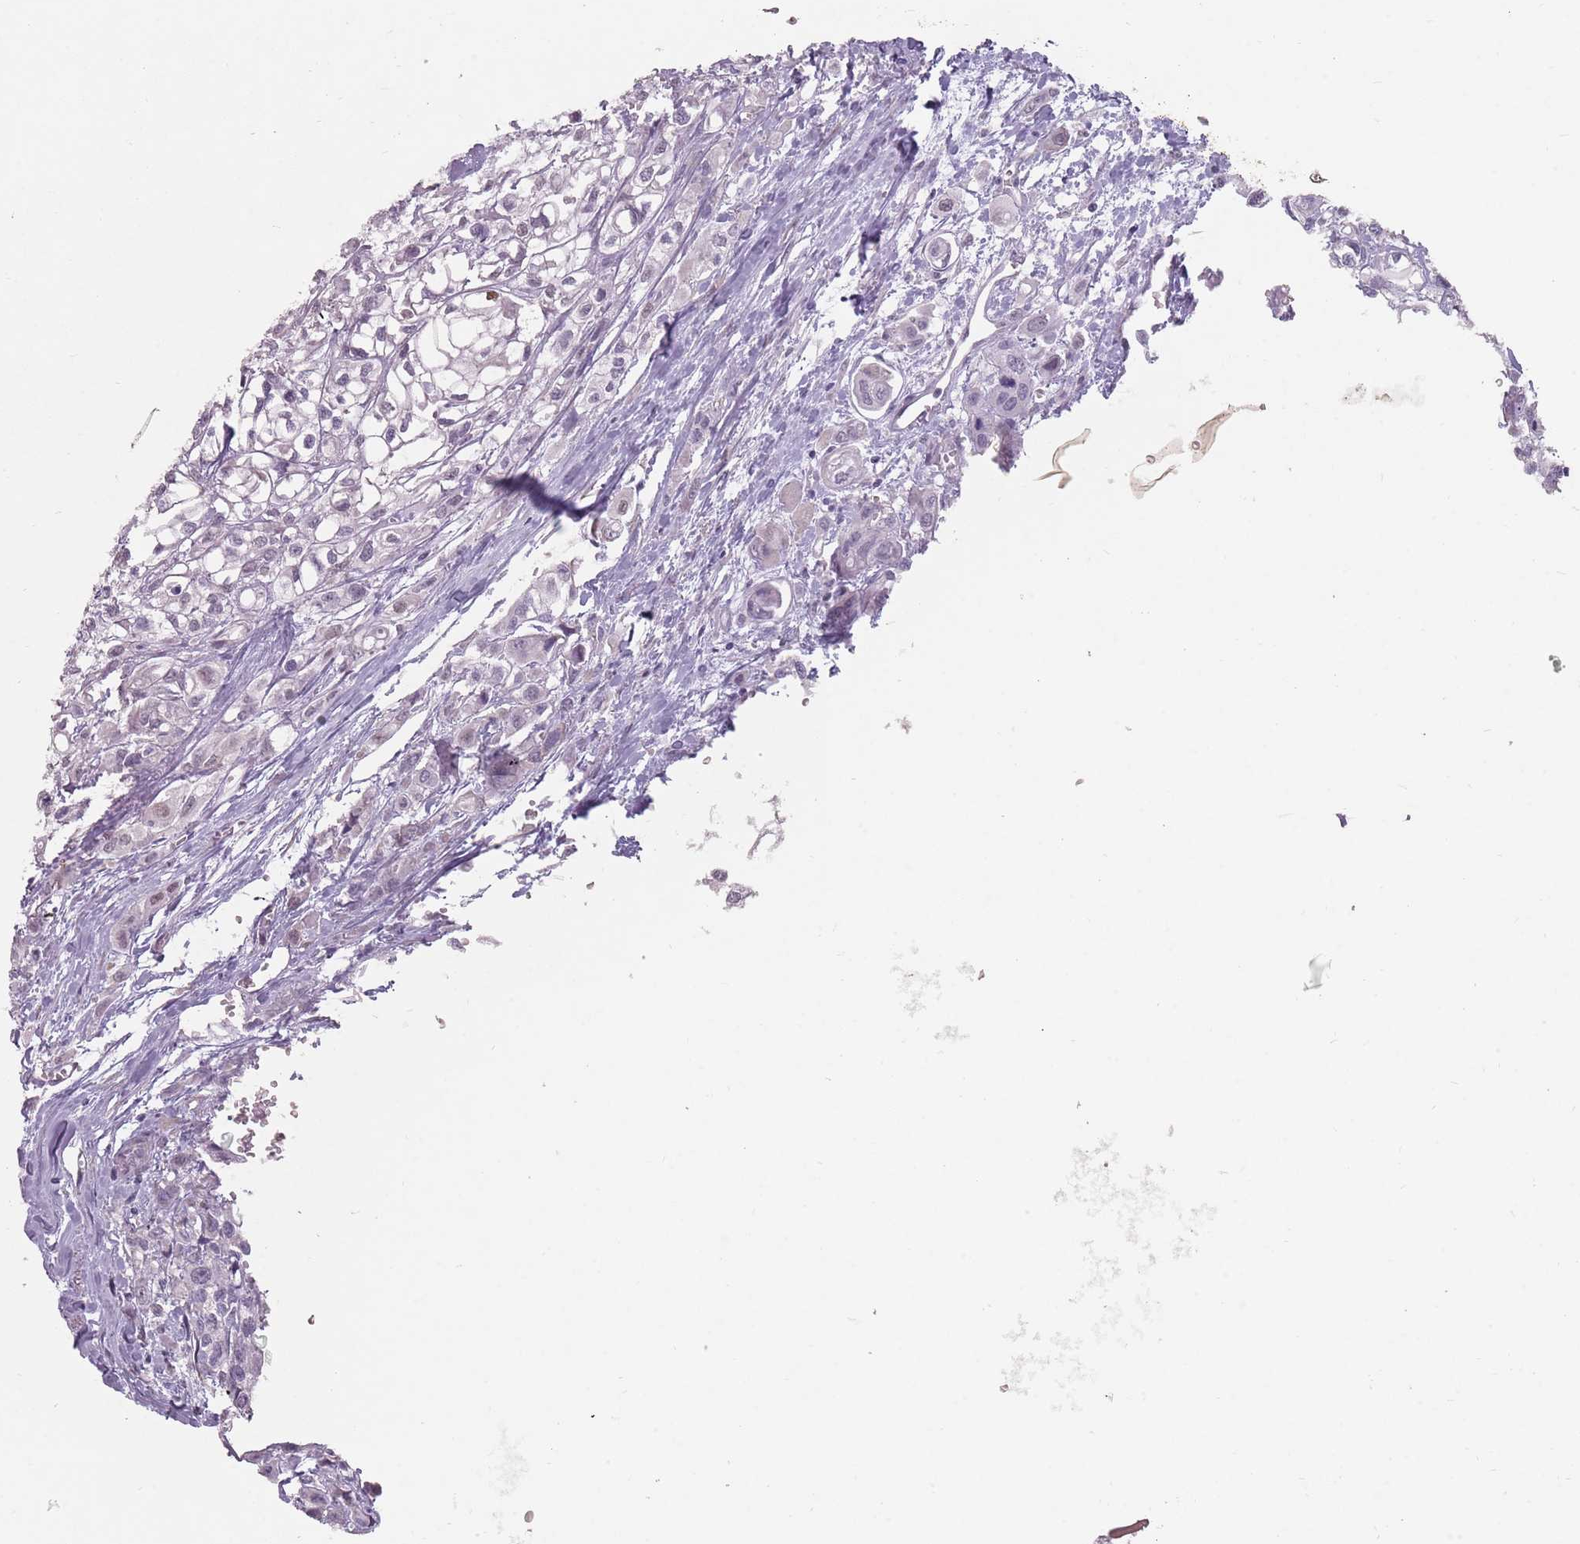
{"staining": {"intensity": "negative", "quantity": "none", "location": "none"}, "tissue": "urothelial cancer", "cell_type": "Tumor cells", "image_type": "cancer", "snomed": [{"axis": "morphology", "description": "Urothelial carcinoma, High grade"}, {"axis": "topography", "description": "Urinary bladder"}], "caption": "DAB immunohistochemical staining of human high-grade urothelial carcinoma reveals no significant staining in tumor cells. Brightfield microscopy of IHC stained with DAB (3,3'-diaminobenzidine) (brown) and hematoxylin (blue), captured at high magnification.", "gene": "DDX4", "patient": {"sex": "male", "age": 67}}